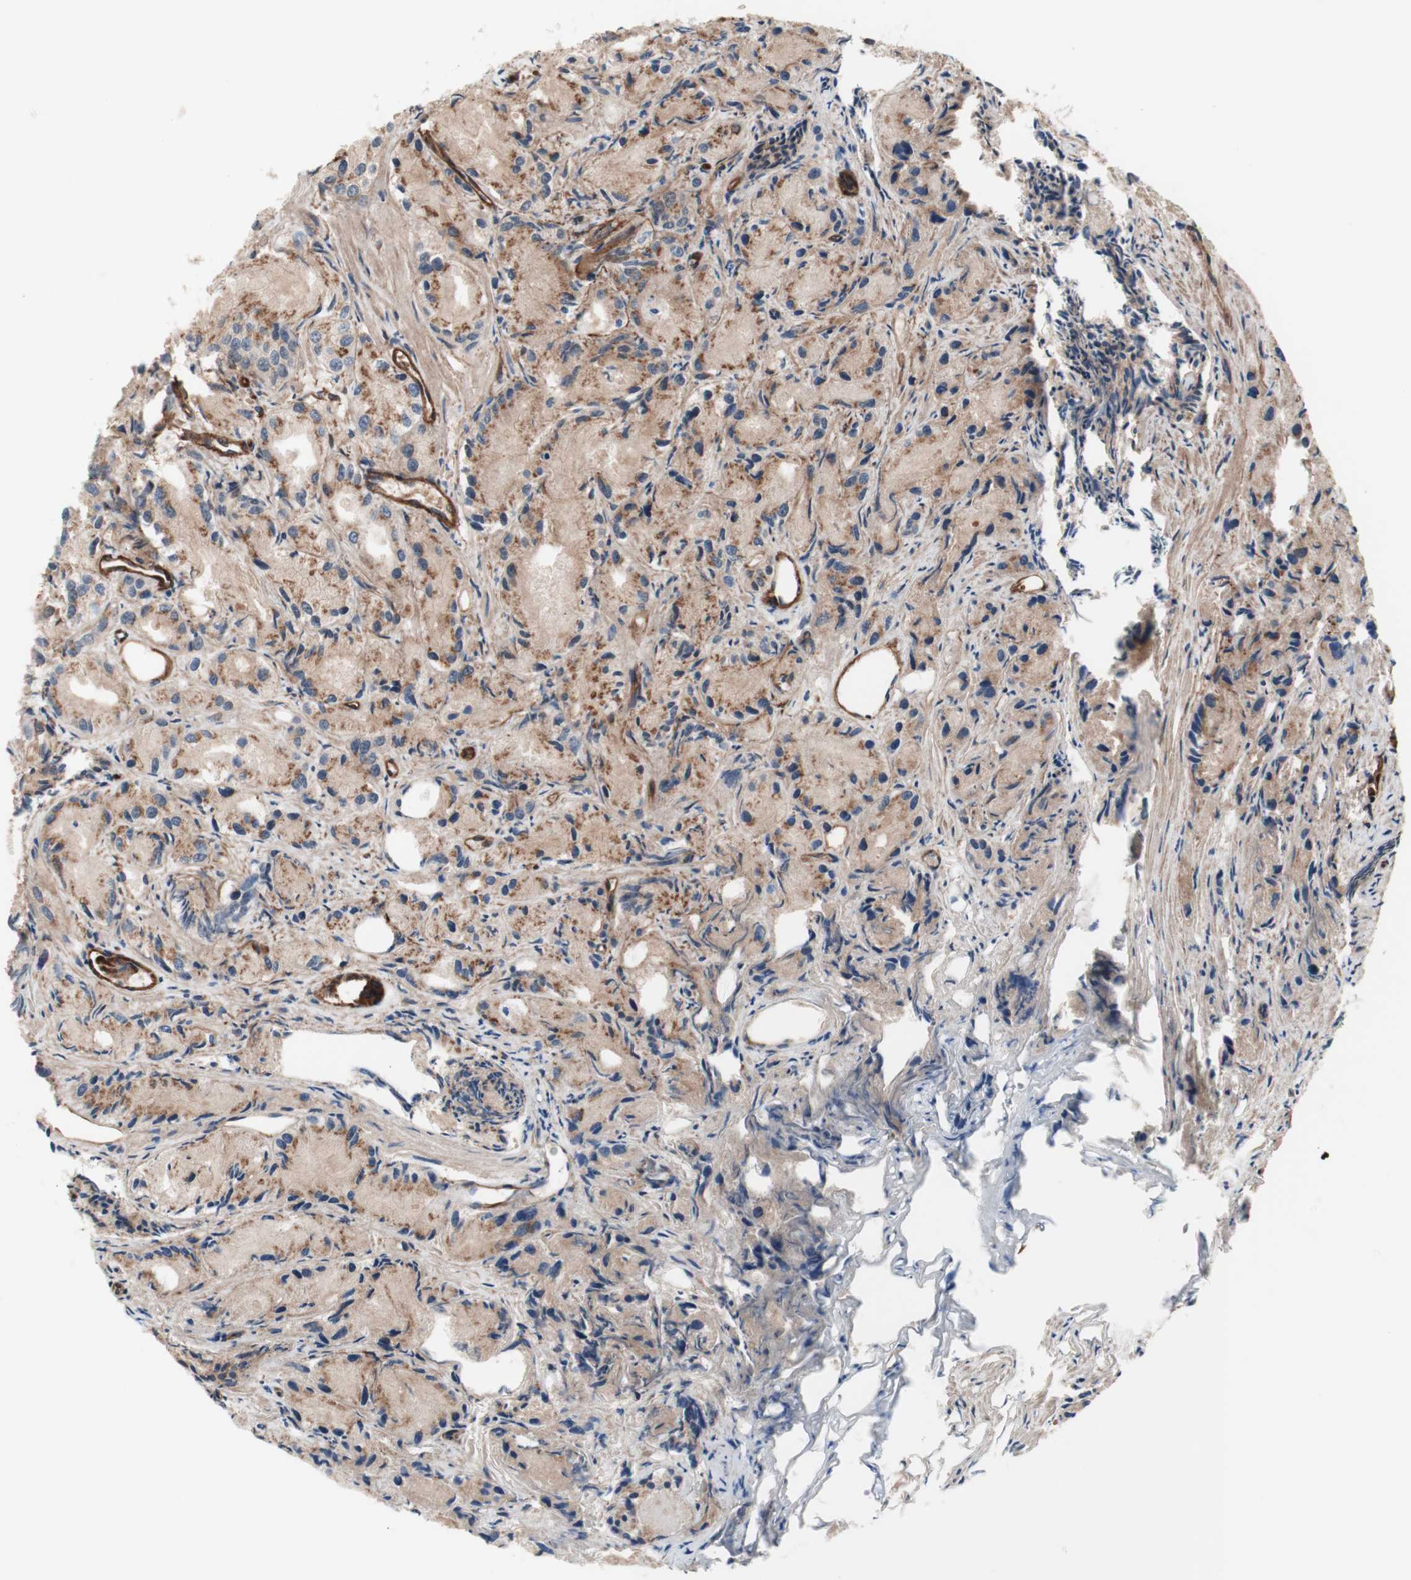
{"staining": {"intensity": "weak", "quantity": ">75%", "location": "cytoplasmic/membranous"}, "tissue": "prostate cancer", "cell_type": "Tumor cells", "image_type": "cancer", "snomed": [{"axis": "morphology", "description": "Adenocarcinoma, Low grade"}, {"axis": "topography", "description": "Prostate"}], "caption": "Weak cytoplasmic/membranous staining for a protein is seen in about >75% of tumor cells of prostate cancer using IHC.", "gene": "CNN3", "patient": {"sex": "male", "age": 72}}